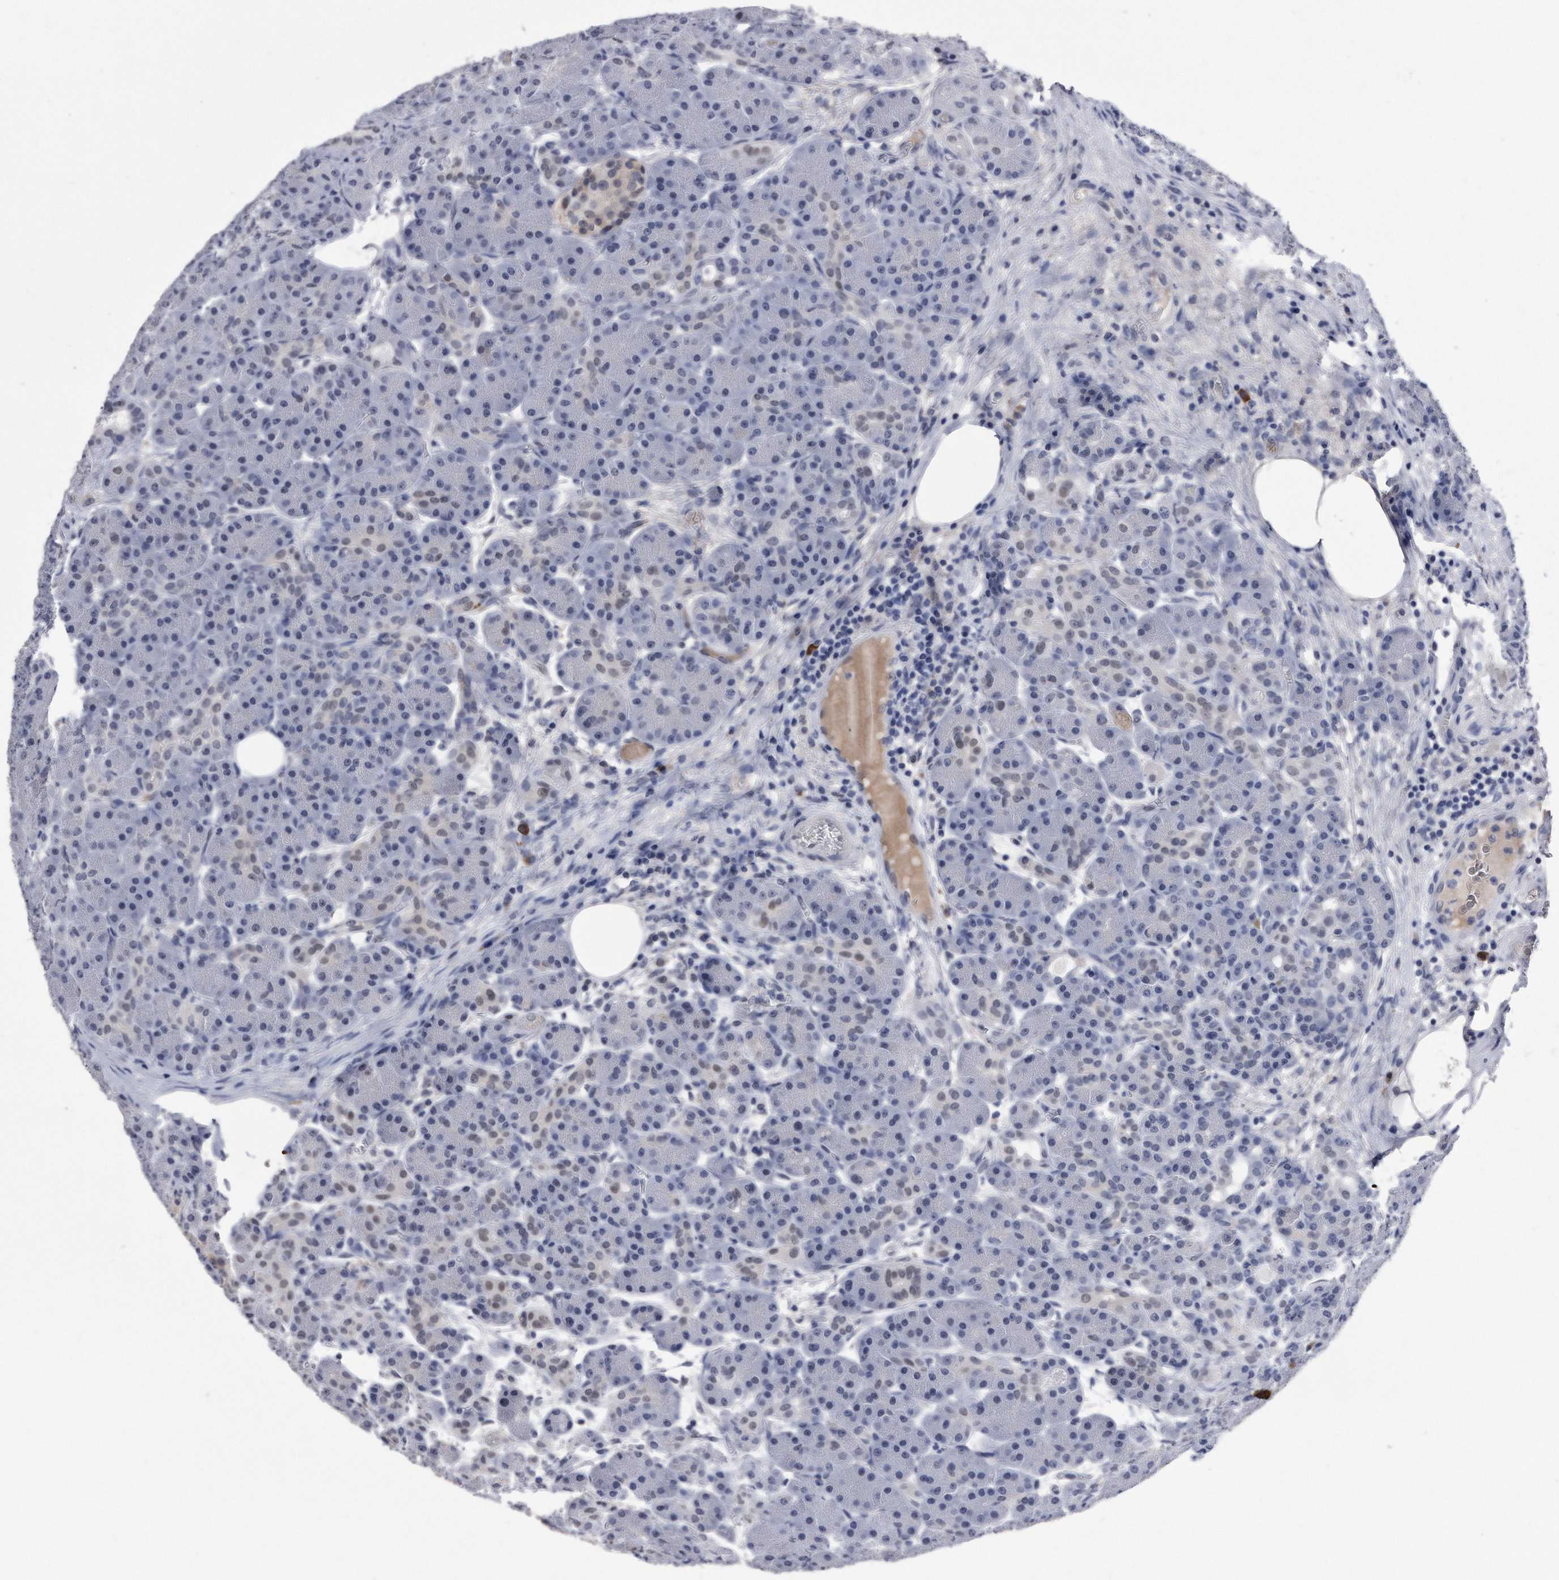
{"staining": {"intensity": "weak", "quantity": "<25%", "location": "nuclear"}, "tissue": "pancreas", "cell_type": "Exocrine glandular cells", "image_type": "normal", "snomed": [{"axis": "morphology", "description": "Normal tissue, NOS"}, {"axis": "topography", "description": "Pancreas"}], "caption": "The immunohistochemistry image has no significant positivity in exocrine glandular cells of pancreas.", "gene": "KCTD8", "patient": {"sex": "male", "age": 63}}